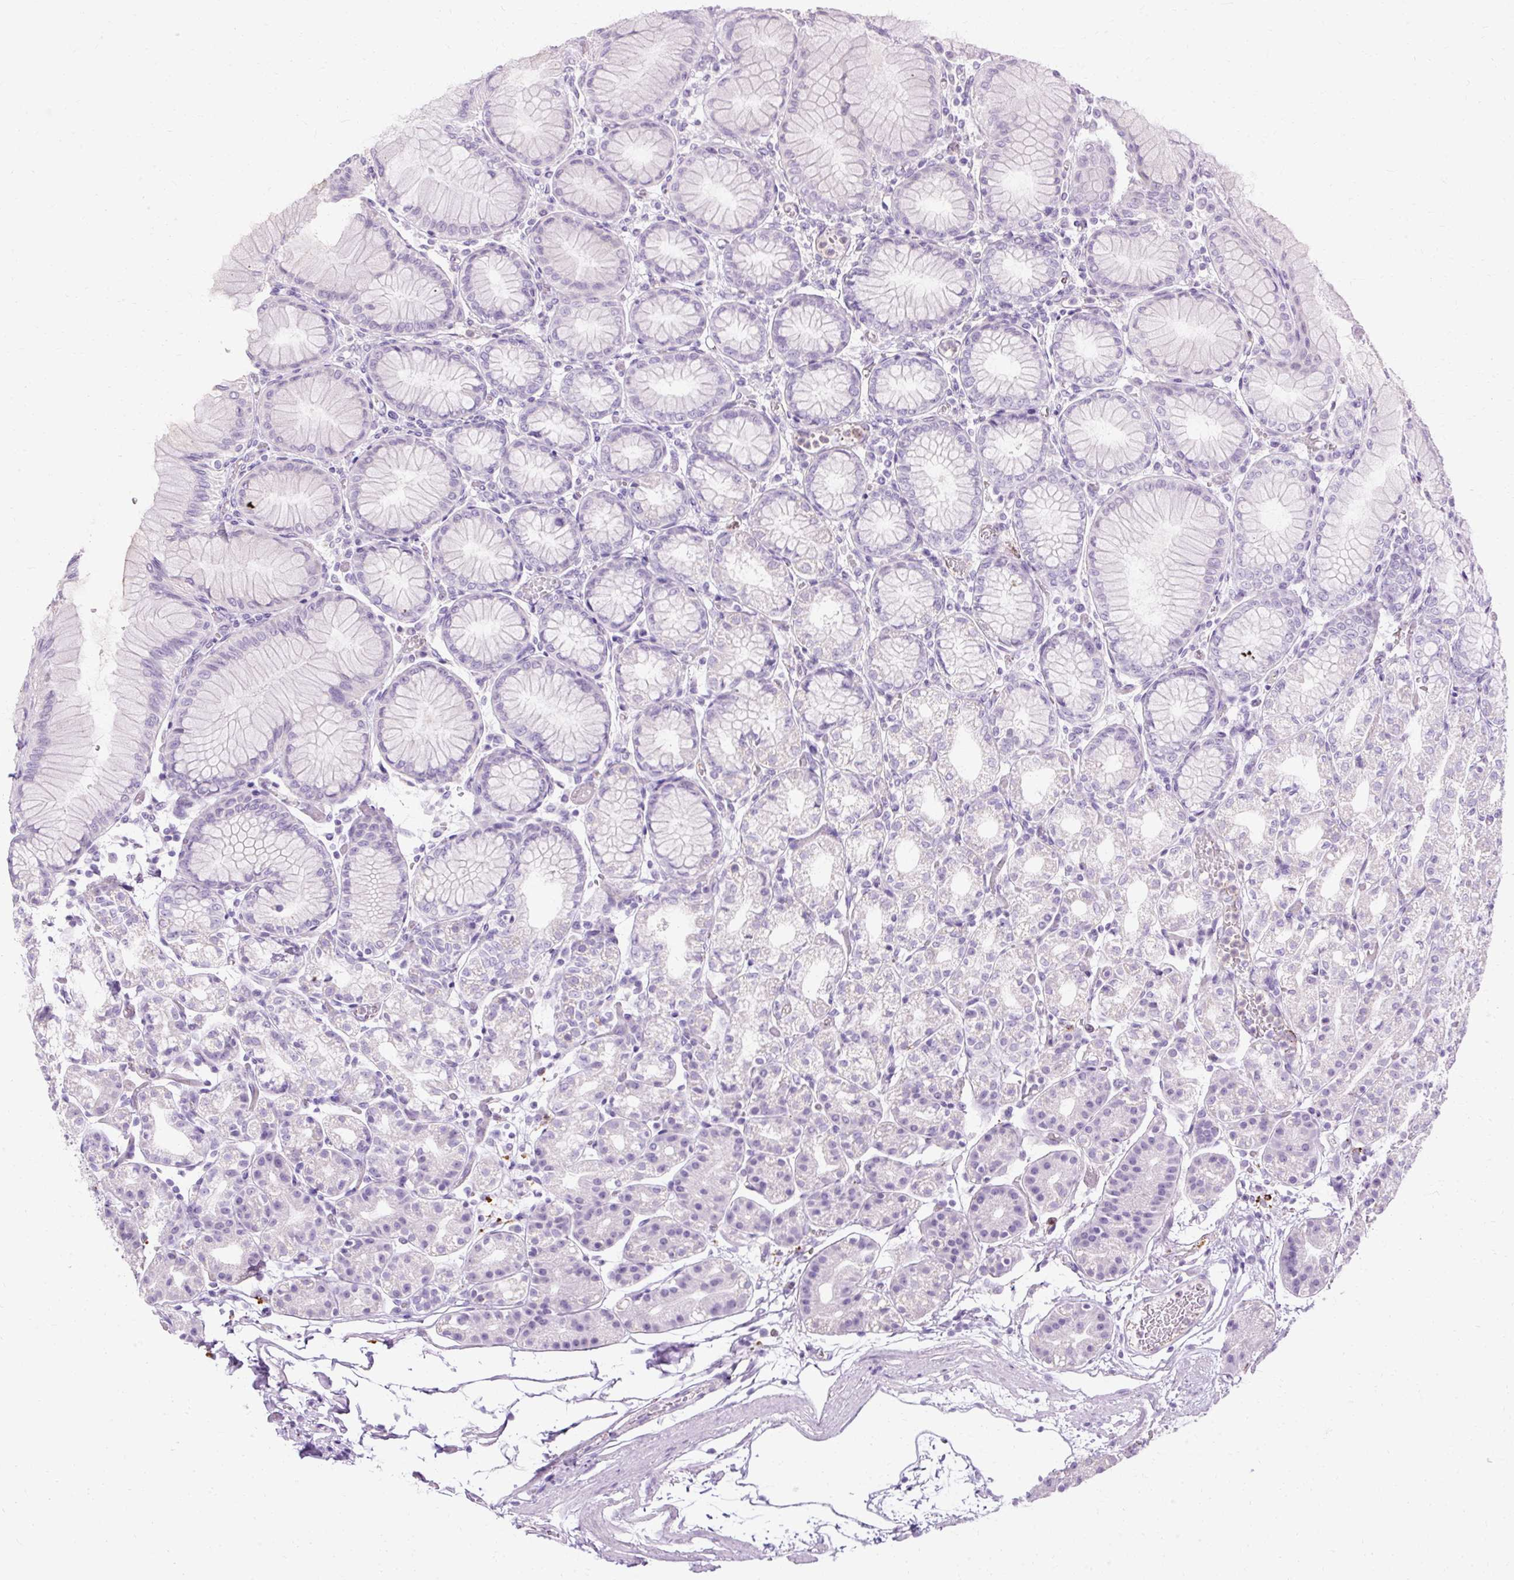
{"staining": {"intensity": "negative", "quantity": "none", "location": "none"}, "tissue": "stomach", "cell_type": "Glandular cells", "image_type": "normal", "snomed": [{"axis": "morphology", "description": "Normal tissue, NOS"}, {"axis": "topography", "description": "Stomach"}], "caption": "DAB immunohistochemical staining of benign human stomach shows no significant expression in glandular cells.", "gene": "HSD11B1", "patient": {"sex": "female", "age": 57}}